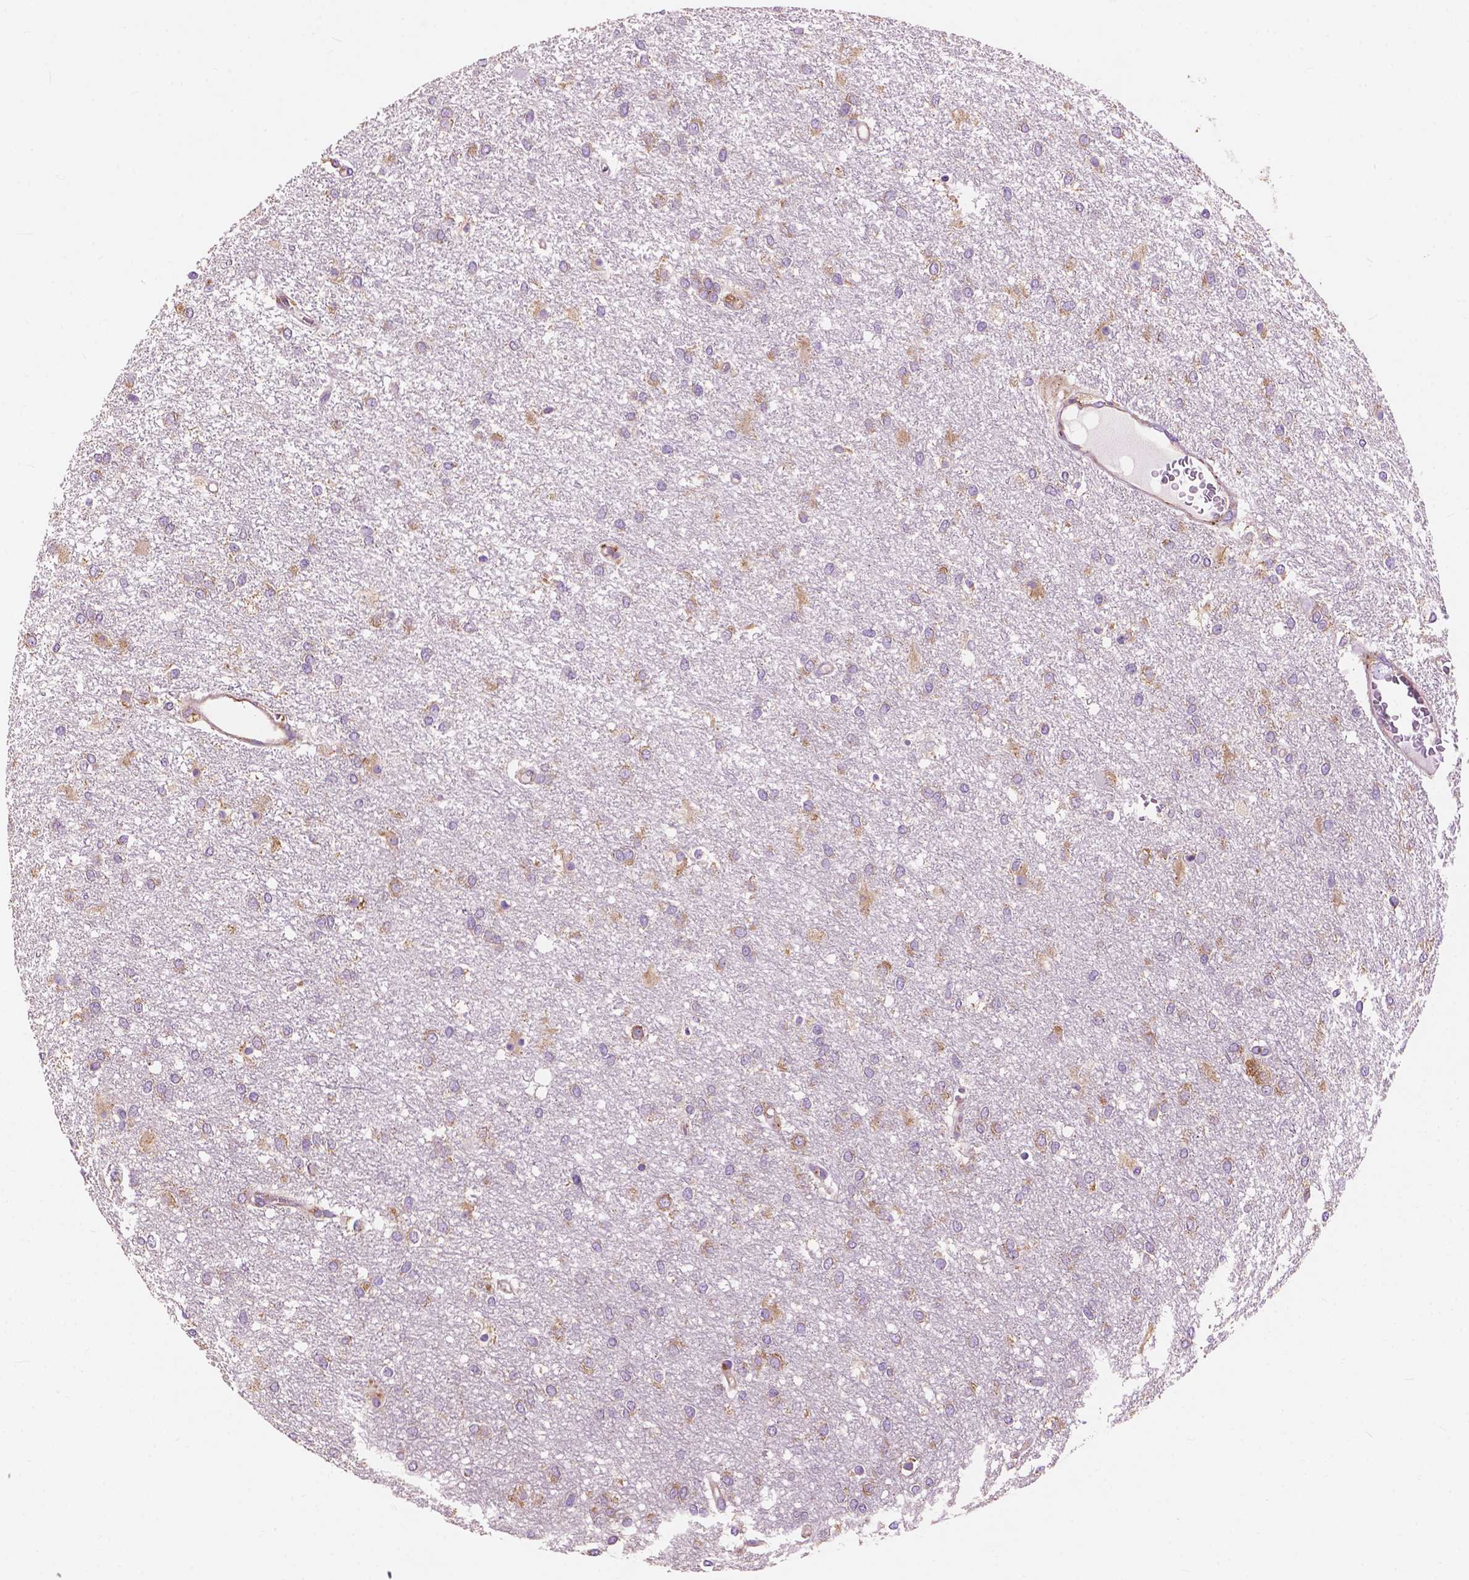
{"staining": {"intensity": "weak", "quantity": ">75%", "location": "cytoplasmic/membranous"}, "tissue": "glioma", "cell_type": "Tumor cells", "image_type": "cancer", "snomed": [{"axis": "morphology", "description": "Glioma, malignant, High grade"}, {"axis": "topography", "description": "Brain"}], "caption": "This is a photomicrograph of immunohistochemistry (IHC) staining of glioma, which shows weak staining in the cytoplasmic/membranous of tumor cells.", "gene": "RPL37A", "patient": {"sex": "female", "age": 61}}